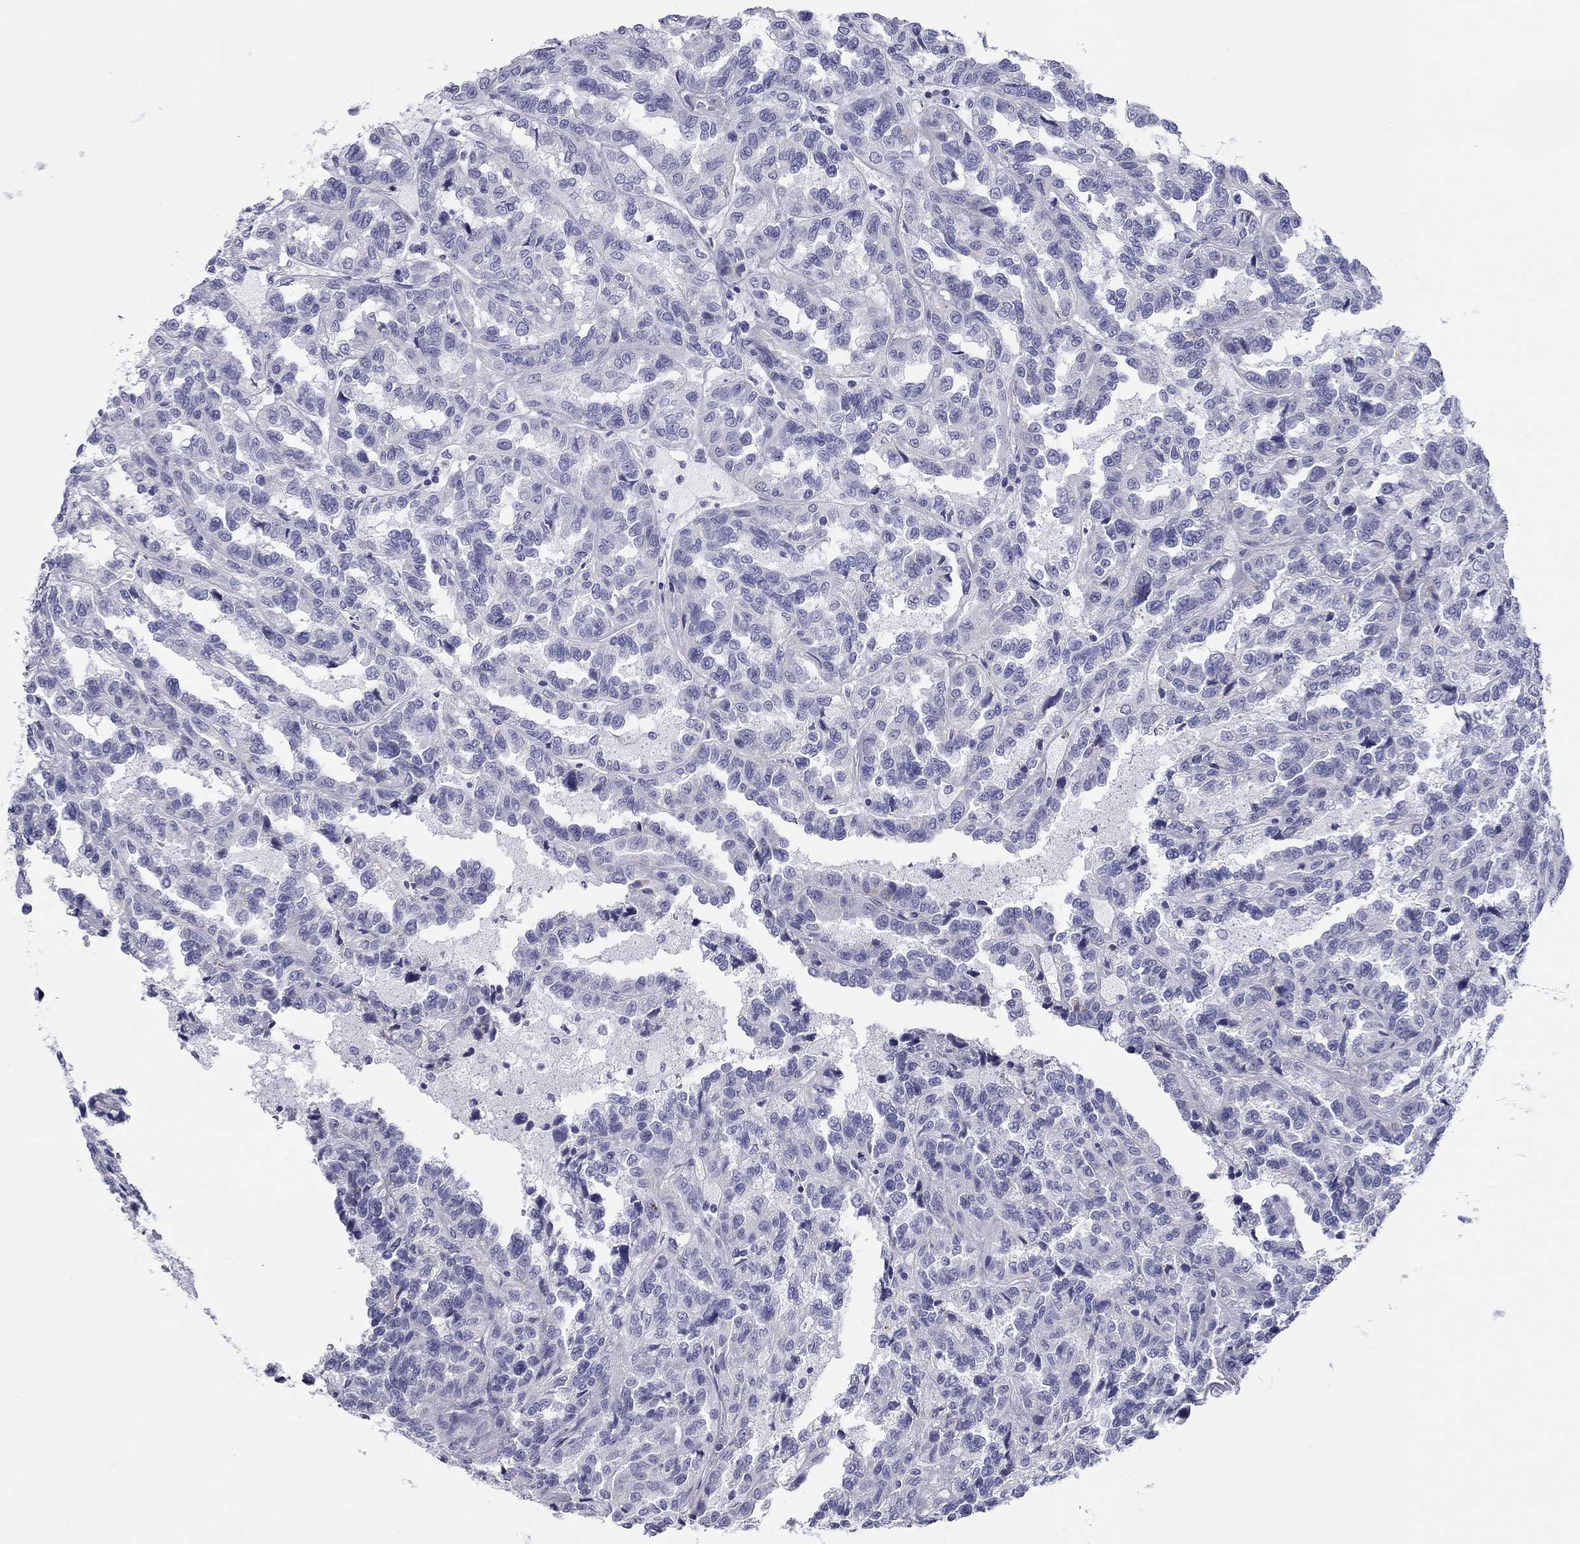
{"staining": {"intensity": "negative", "quantity": "none", "location": "none"}, "tissue": "renal cancer", "cell_type": "Tumor cells", "image_type": "cancer", "snomed": [{"axis": "morphology", "description": "Adenocarcinoma, NOS"}, {"axis": "topography", "description": "Kidney"}], "caption": "A histopathology image of human renal cancer (adenocarcinoma) is negative for staining in tumor cells.", "gene": "ZP2", "patient": {"sex": "male", "age": 79}}